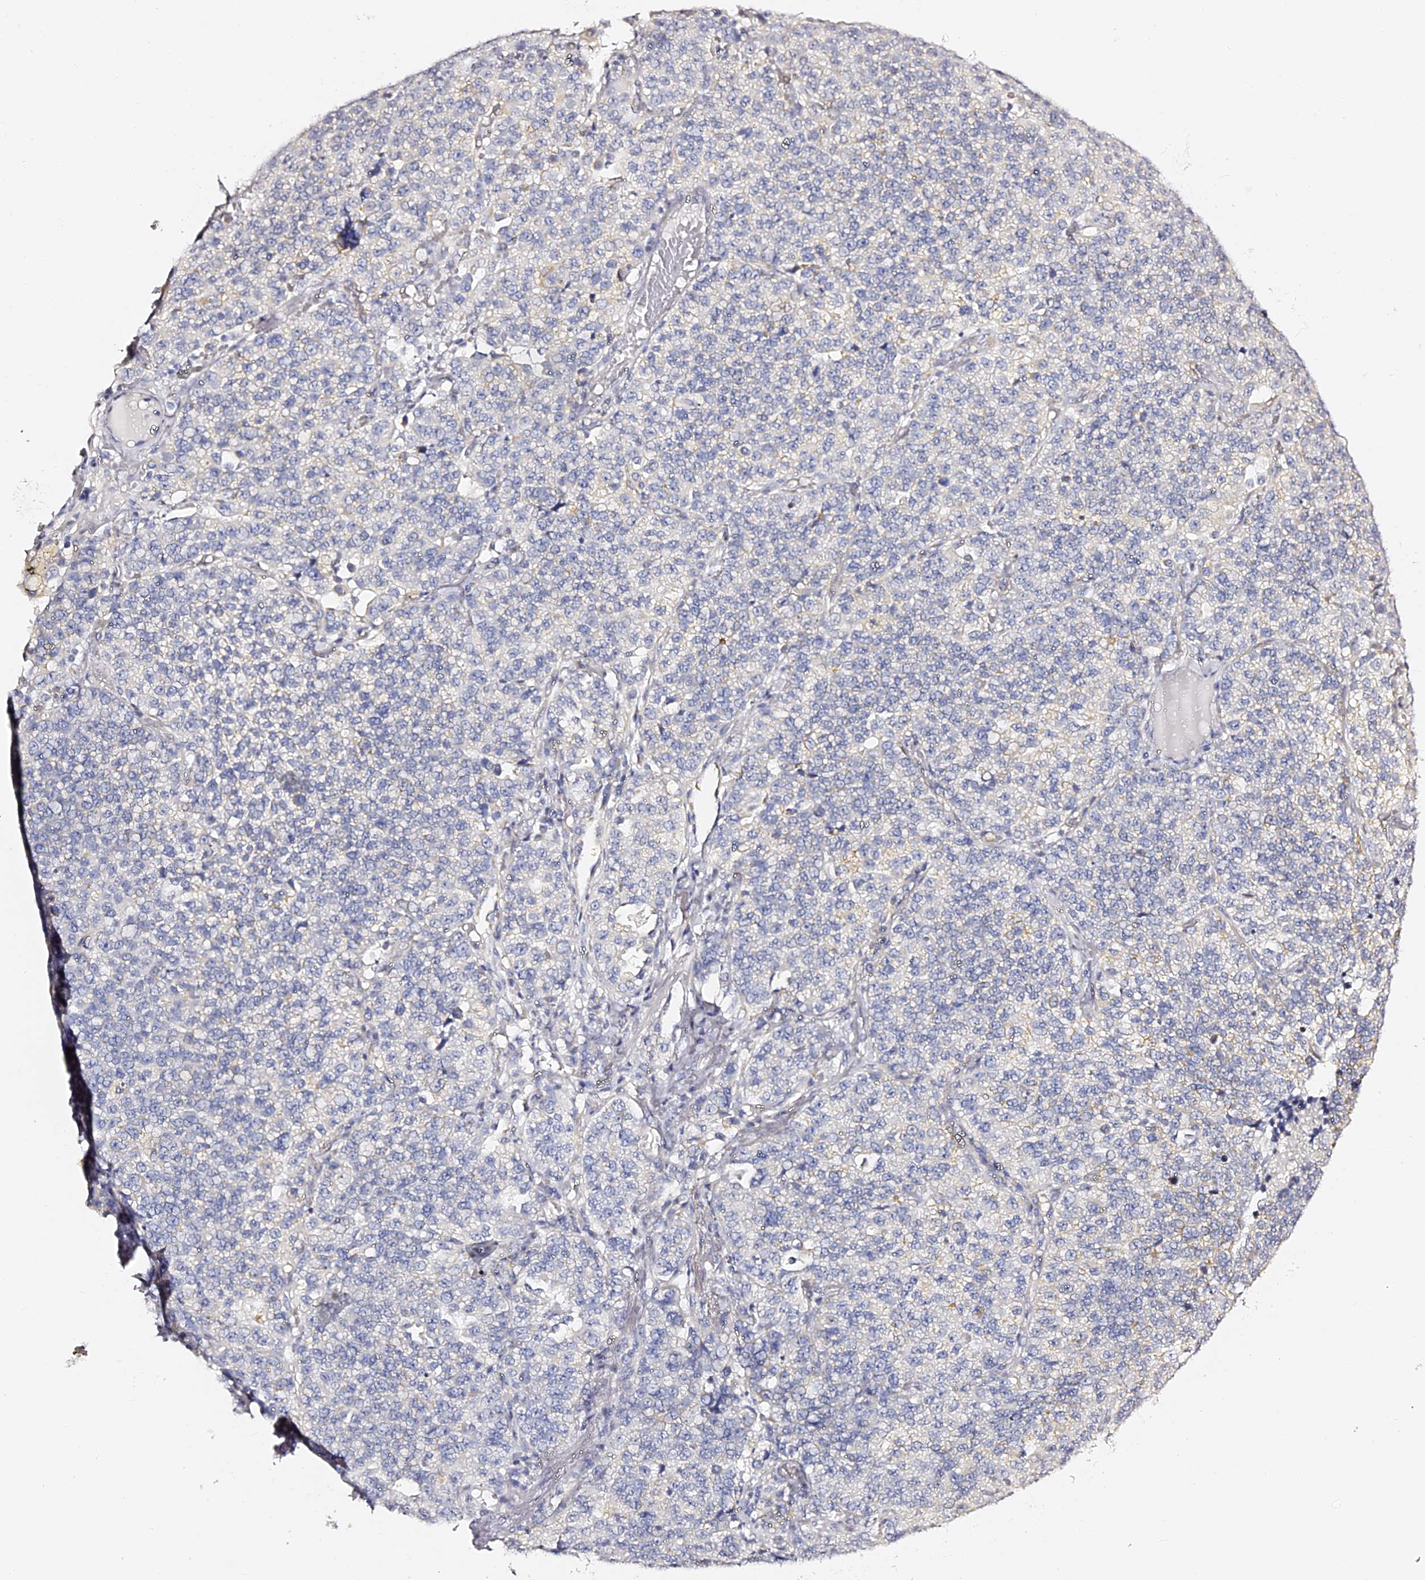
{"staining": {"intensity": "negative", "quantity": "none", "location": "none"}, "tissue": "lung cancer", "cell_type": "Tumor cells", "image_type": "cancer", "snomed": [{"axis": "morphology", "description": "Adenocarcinoma, NOS"}, {"axis": "topography", "description": "Lung"}], "caption": "DAB immunohistochemical staining of human lung adenocarcinoma displays no significant staining in tumor cells. (Stains: DAB (3,3'-diaminobenzidine) IHC with hematoxylin counter stain, Microscopy: brightfield microscopy at high magnification).", "gene": "SLC1A3", "patient": {"sex": "male", "age": 49}}